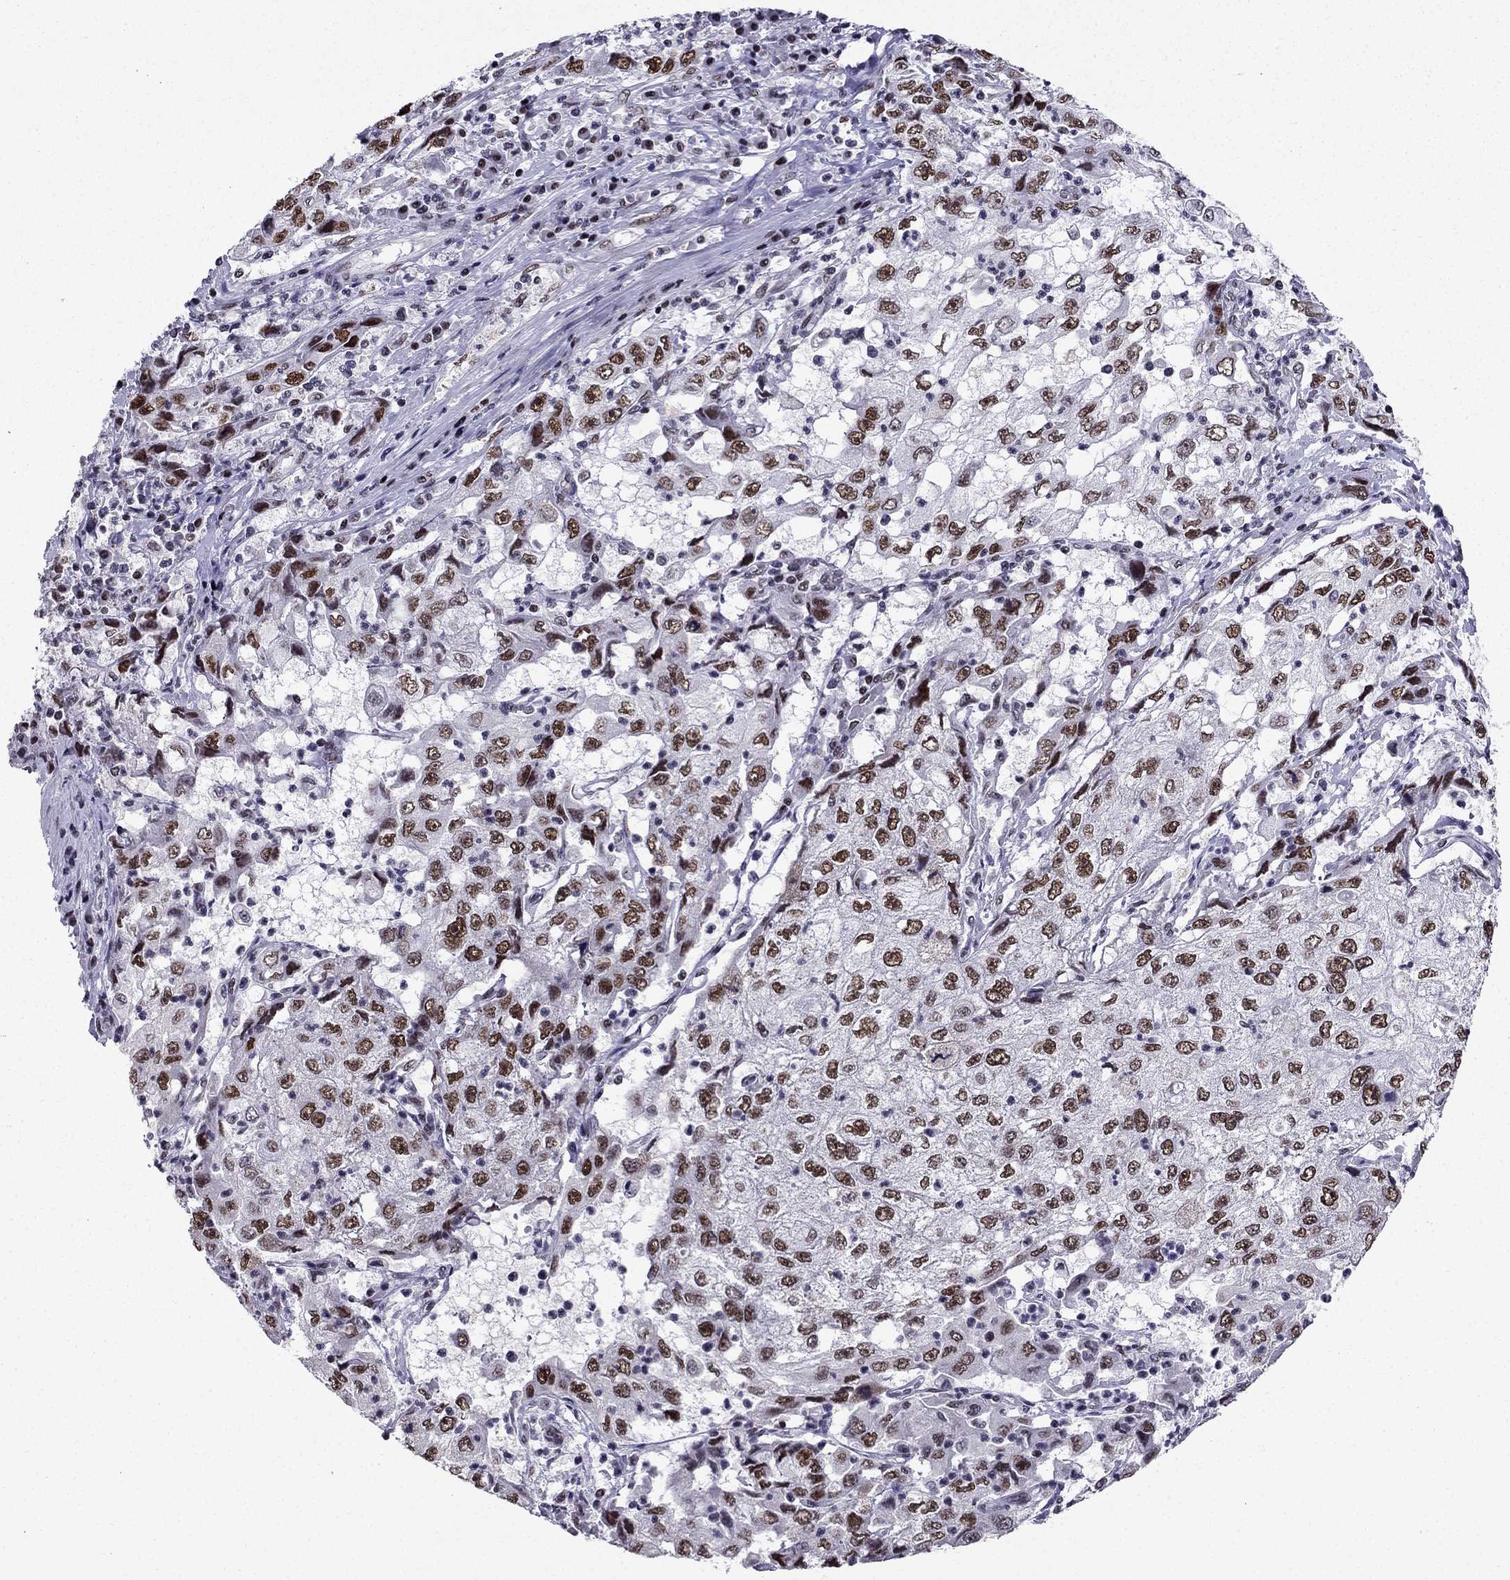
{"staining": {"intensity": "moderate", "quantity": "25%-75%", "location": "nuclear"}, "tissue": "cervical cancer", "cell_type": "Tumor cells", "image_type": "cancer", "snomed": [{"axis": "morphology", "description": "Squamous cell carcinoma, NOS"}, {"axis": "topography", "description": "Cervix"}], "caption": "DAB (3,3'-diaminobenzidine) immunohistochemical staining of squamous cell carcinoma (cervical) displays moderate nuclear protein positivity in about 25%-75% of tumor cells. The protein of interest is shown in brown color, while the nuclei are stained blue.", "gene": "ZNF420", "patient": {"sex": "female", "age": 36}}